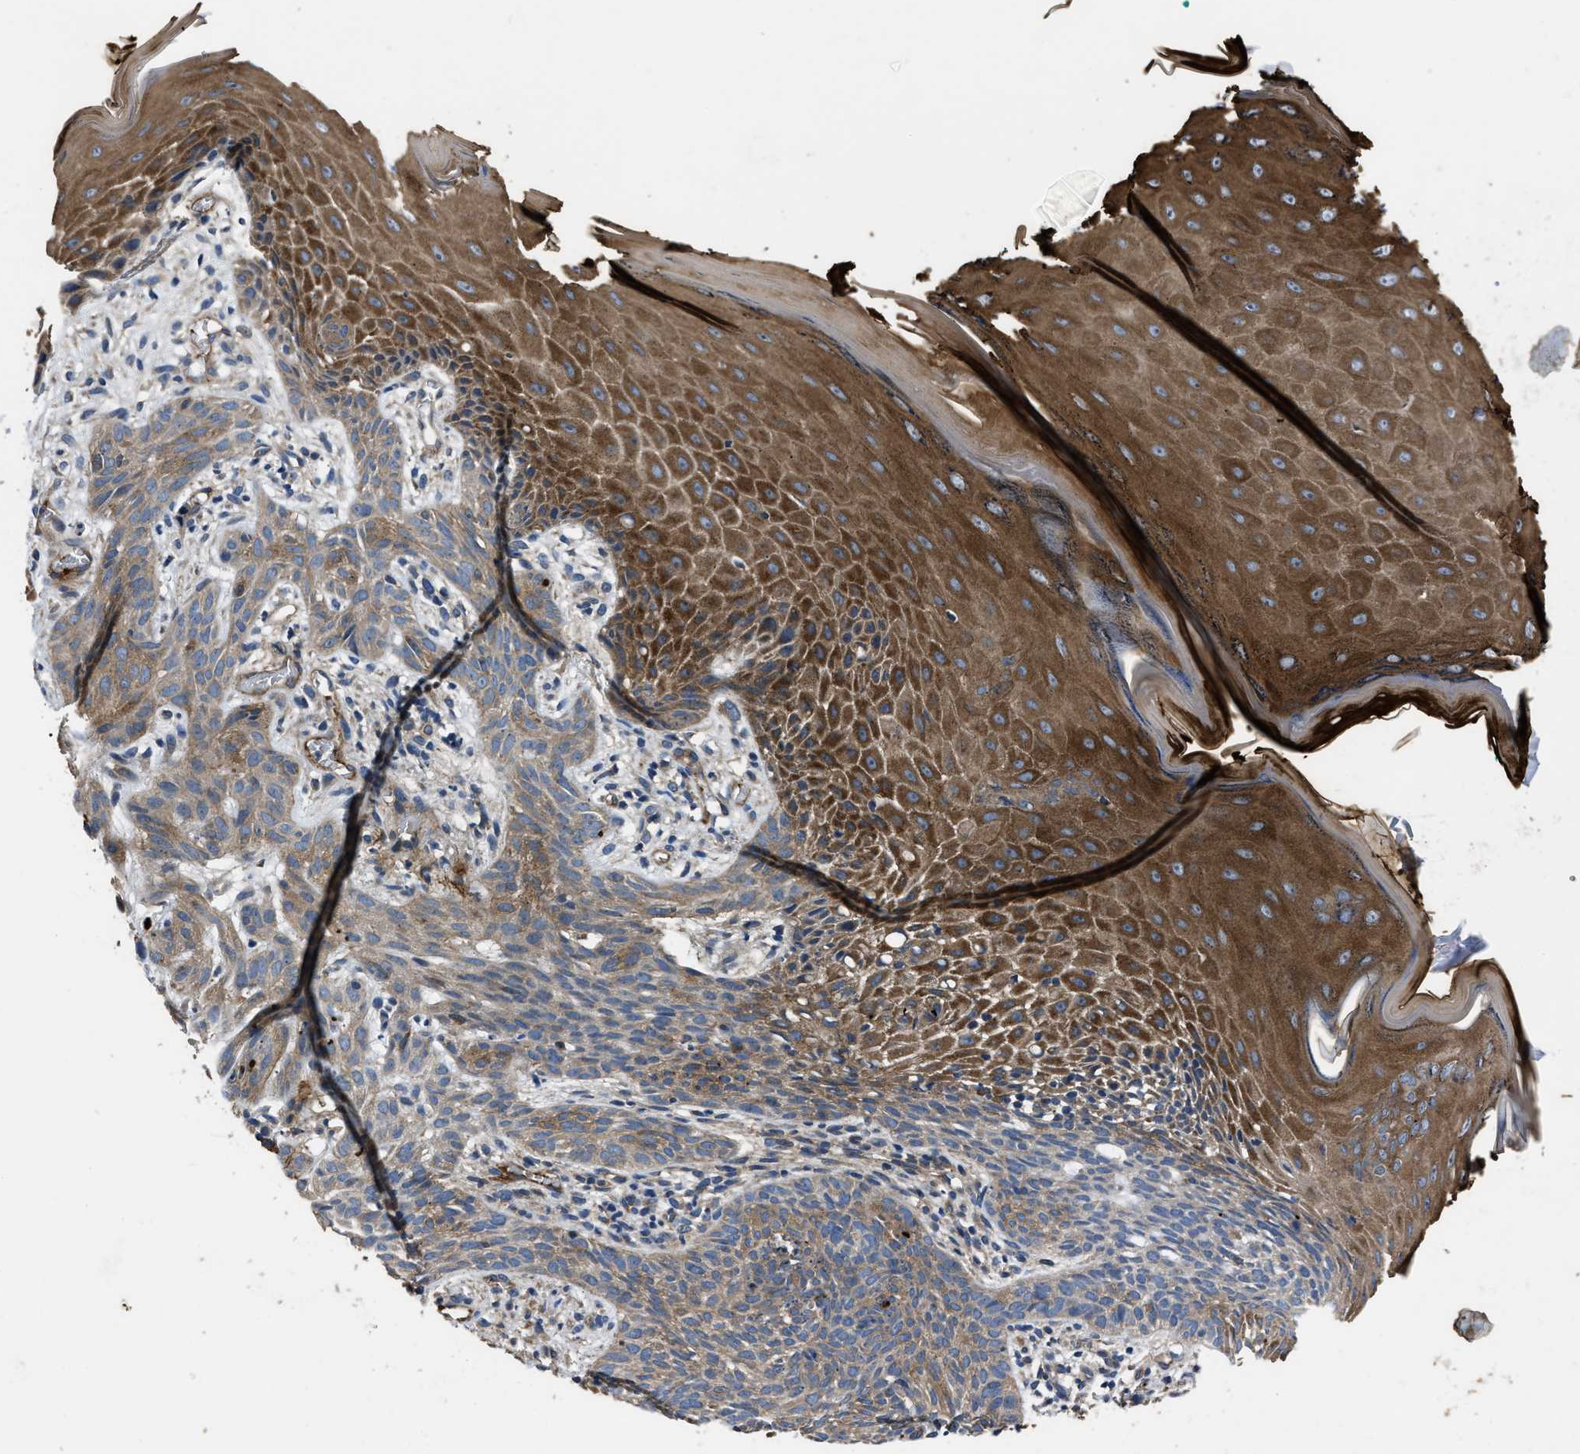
{"staining": {"intensity": "weak", "quantity": ">75%", "location": "cytoplasmic/membranous"}, "tissue": "skin cancer", "cell_type": "Tumor cells", "image_type": "cancer", "snomed": [{"axis": "morphology", "description": "Basal cell carcinoma"}, {"axis": "topography", "description": "Skin"}], "caption": "A photomicrograph of human skin cancer (basal cell carcinoma) stained for a protein exhibits weak cytoplasmic/membranous brown staining in tumor cells.", "gene": "ERC1", "patient": {"sex": "male", "age": 60}}